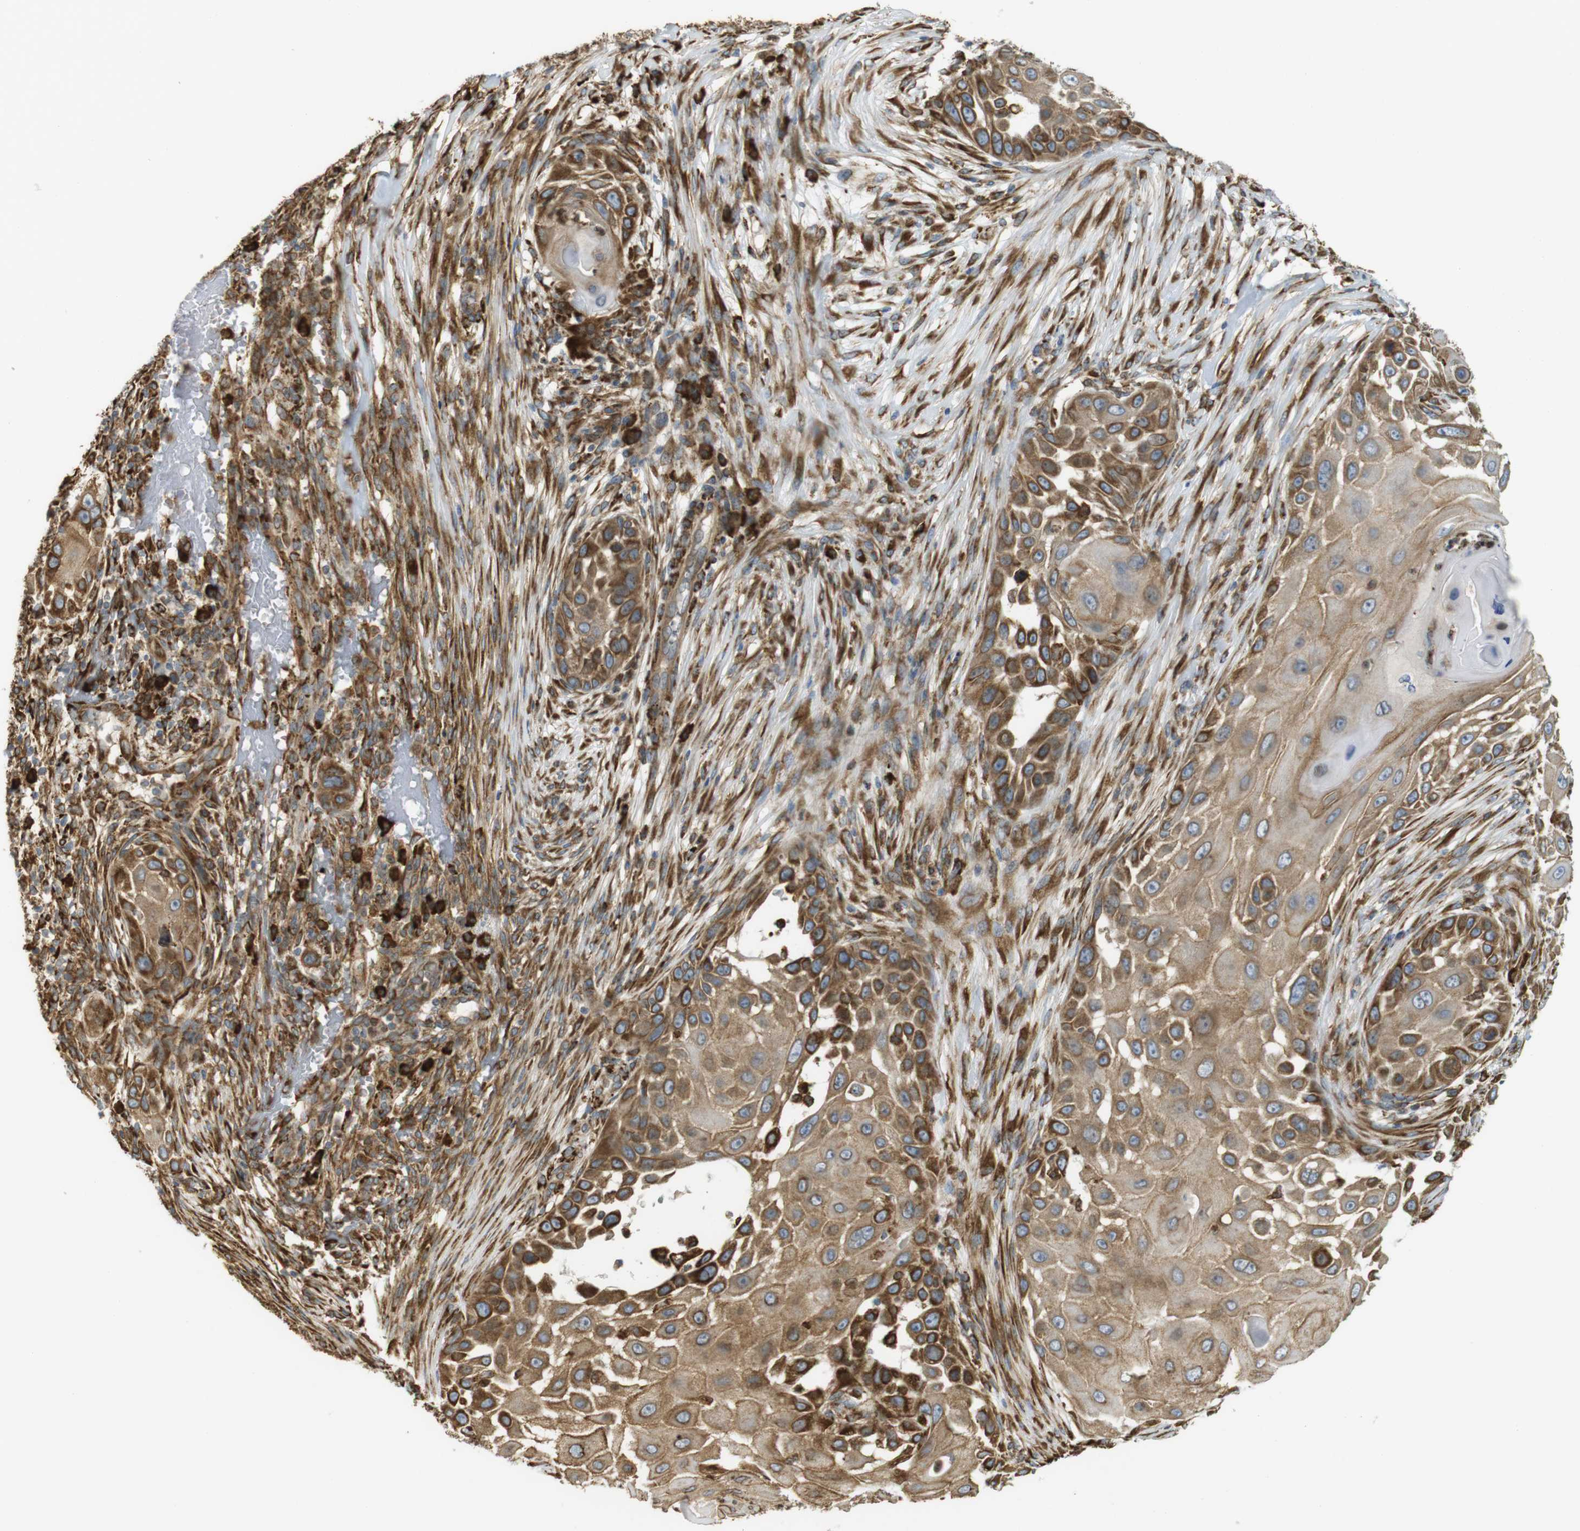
{"staining": {"intensity": "moderate", "quantity": "25%-75%", "location": "cytoplasmic/membranous"}, "tissue": "skin cancer", "cell_type": "Tumor cells", "image_type": "cancer", "snomed": [{"axis": "morphology", "description": "Squamous cell carcinoma, NOS"}, {"axis": "topography", "description": "Skin"}], "caption": "The photomicrograph exhibits immunohistochemical staining of skin squamous cell carcinoma. There is moderate cytoplasmic/membranous expression is present in approximately 25%-75% of tumor cells.", "gene": "MBOAT2", "patient": {"sex": "female", "age": 44}}